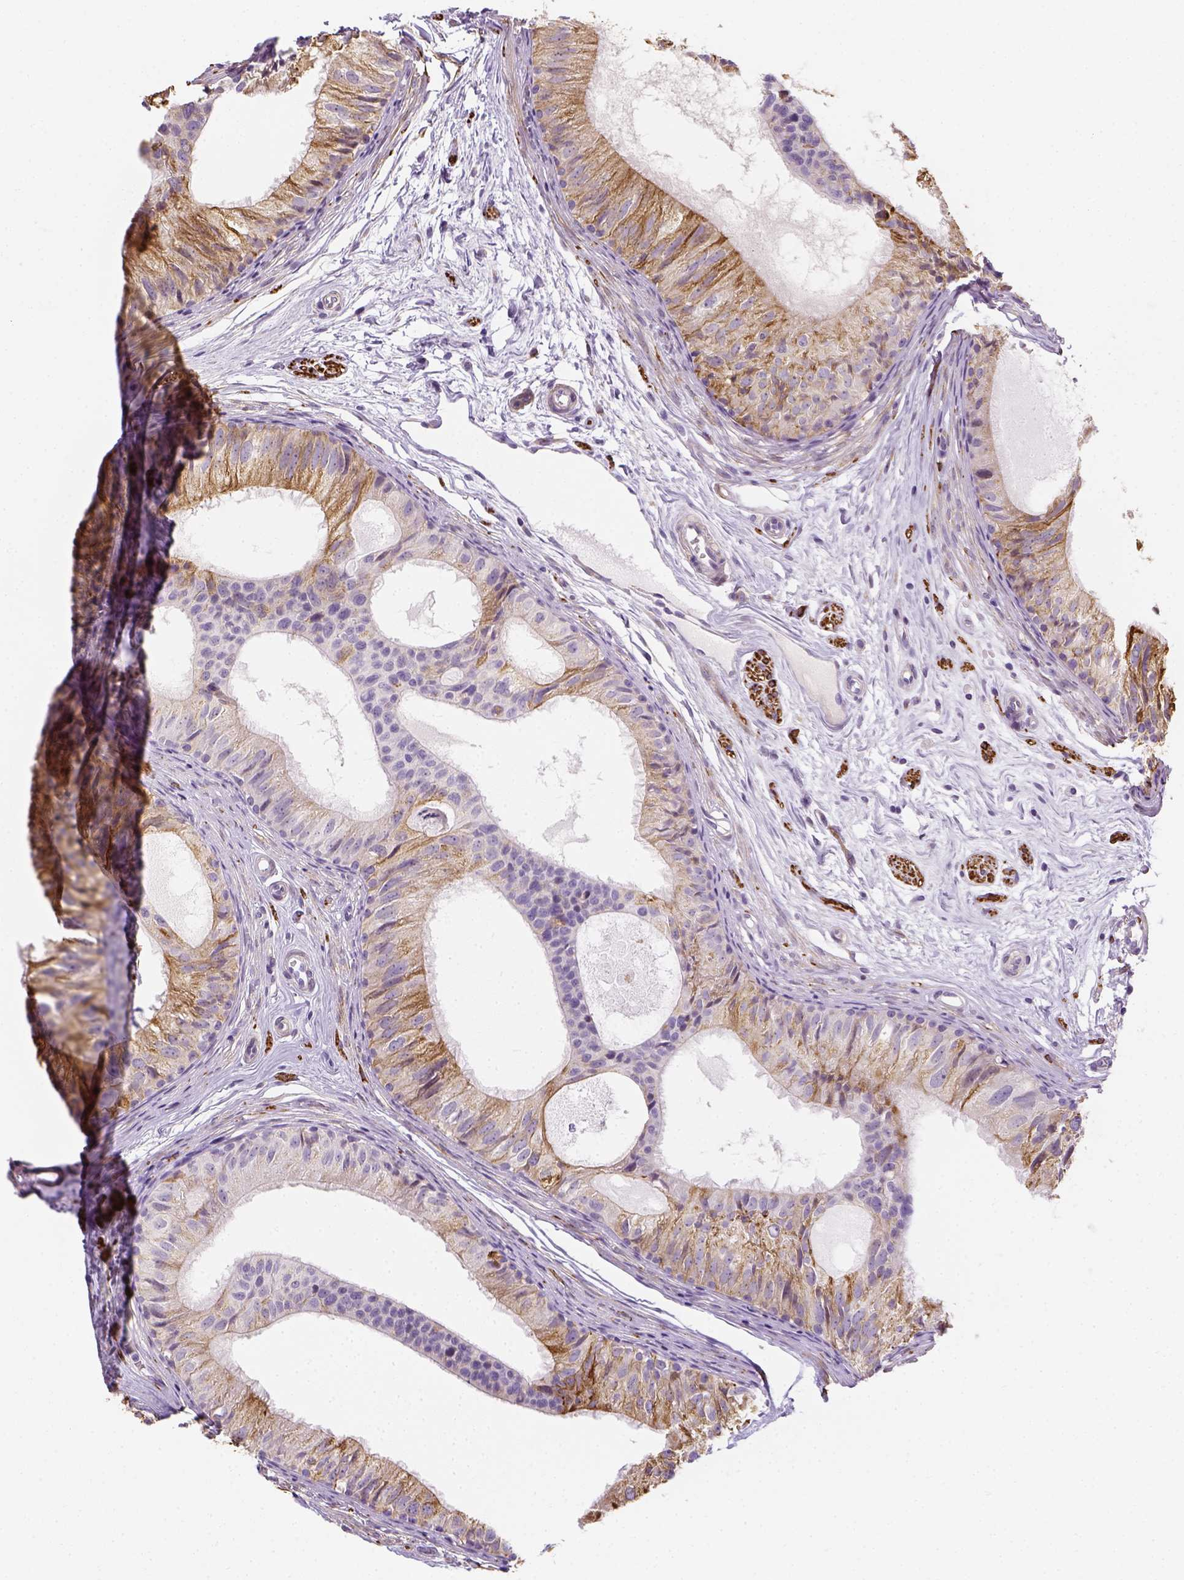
{"staining": {"intensity": "strong", "quantity": "<25%", "location": "cytoplasmic/membranous"}, "tissue": "epididymis", "cell_type": "Glandular cells", "image_type": "normal", "snomed": [{"axis": "morphology", "description": "Normal tissue, NOS"}, {"axis": "topography", "description": "Epididymis"}], "caption": "Immunohistochemistry (IHC) image of normal epididymis stained for a protein (brown), which shows medium levels of strong cytoplasmic/membranous expression in about <25% of glandular cells.", "gene": "CACNB1", "patient": {"sex": "male", "age": 25}}